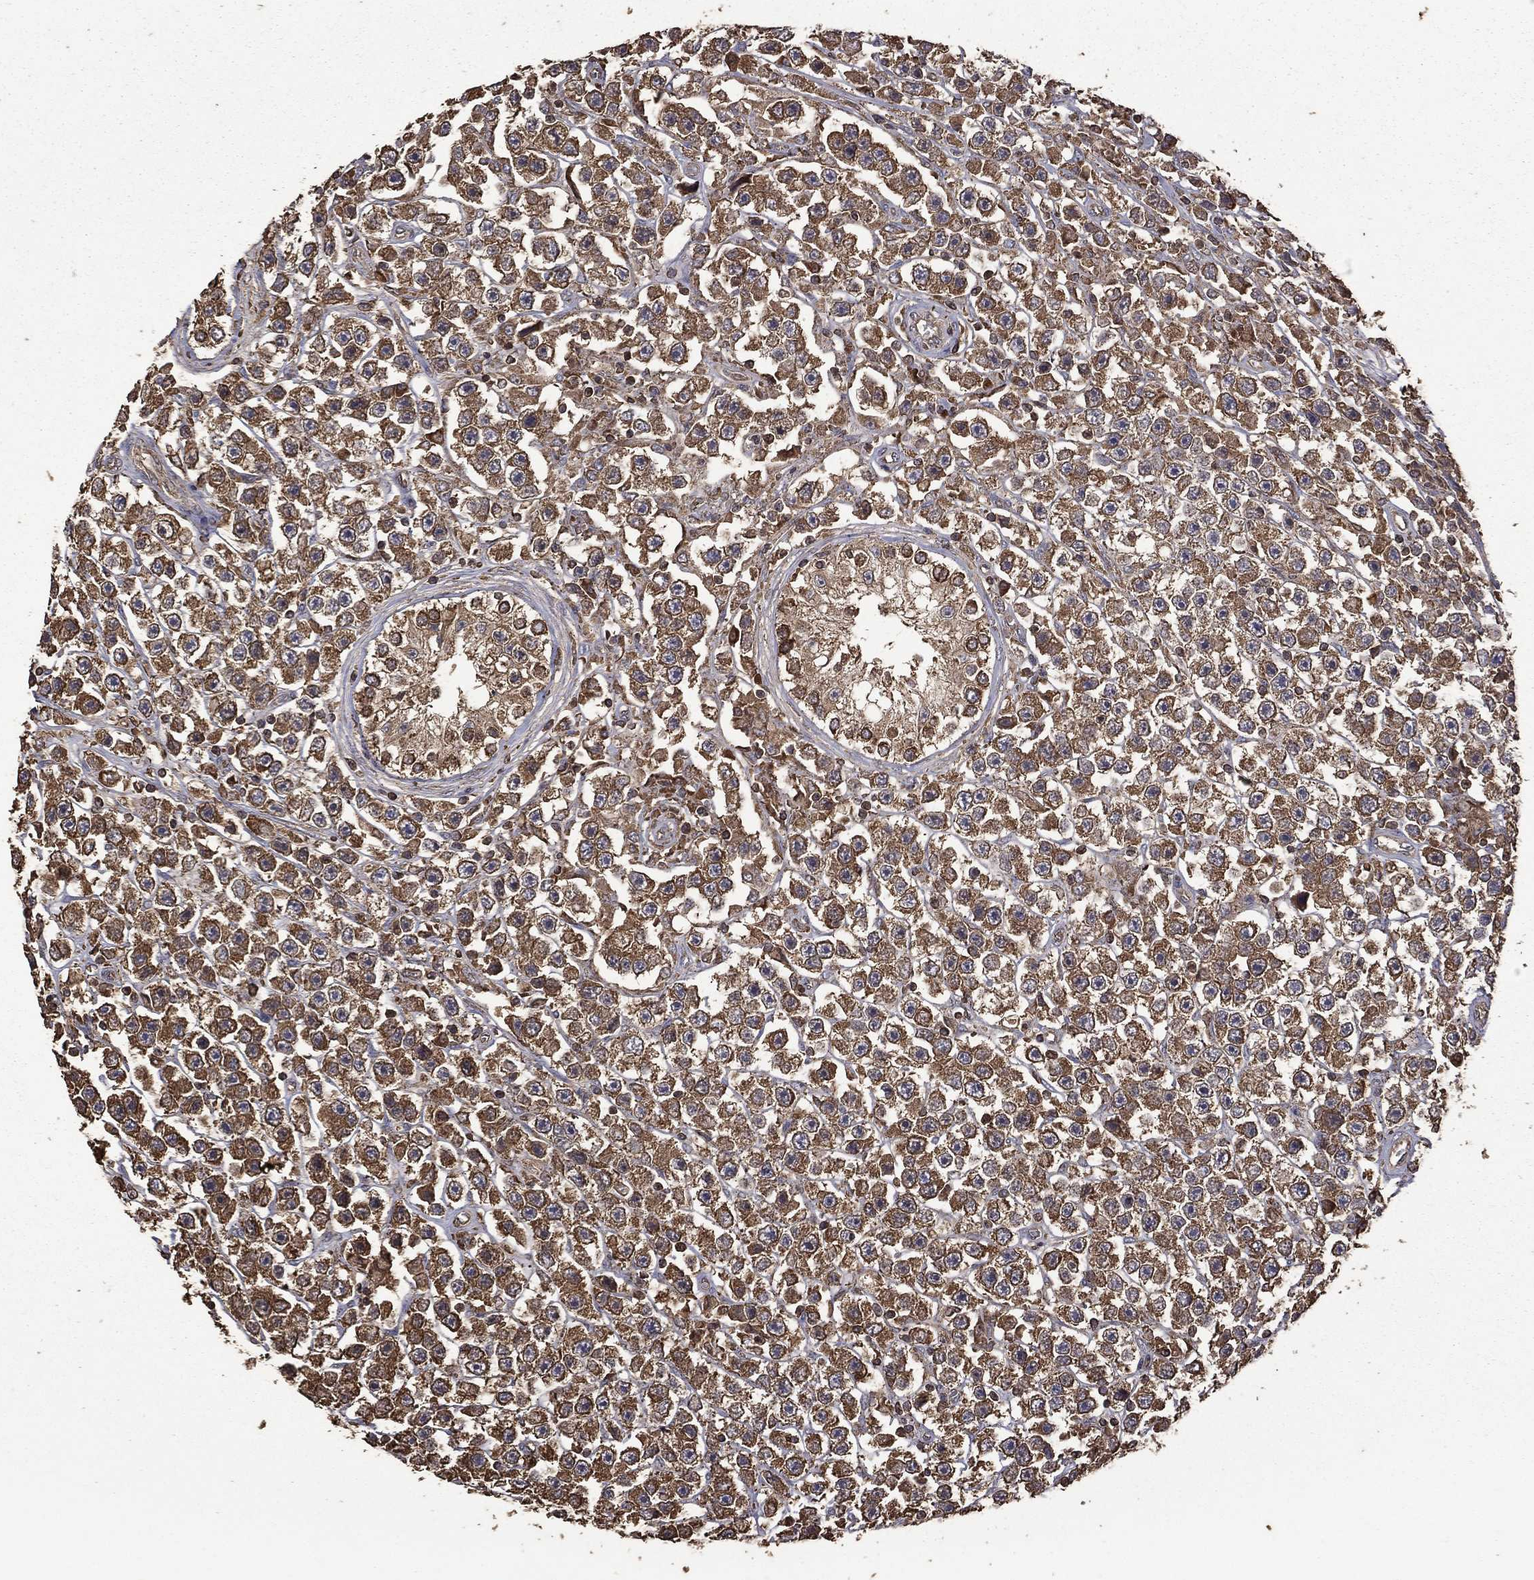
{"staining": {"intensity": "strong", "quantity": ">75%", "location": "cytoplasmic/membranous"}, "tissue": "testis cancer", "cell_type": "Tumor cells", "image_type": "cancer", "snomed": [{"axis": "morphology", "description": "Seminoma, NOS"}, {"axis": "topography", "description": "Testis"}], "caption": "The immunohistochemical stain shows strong cytoplasmic/membranous expression in tumor cells of testis seminoma tissue. Immunohistochemistry (ihc) stains the protein of interest in brown and the nuclei are stained blue.", "gene": "METTL27", "patient": {"sex": "male", "age": 45}}